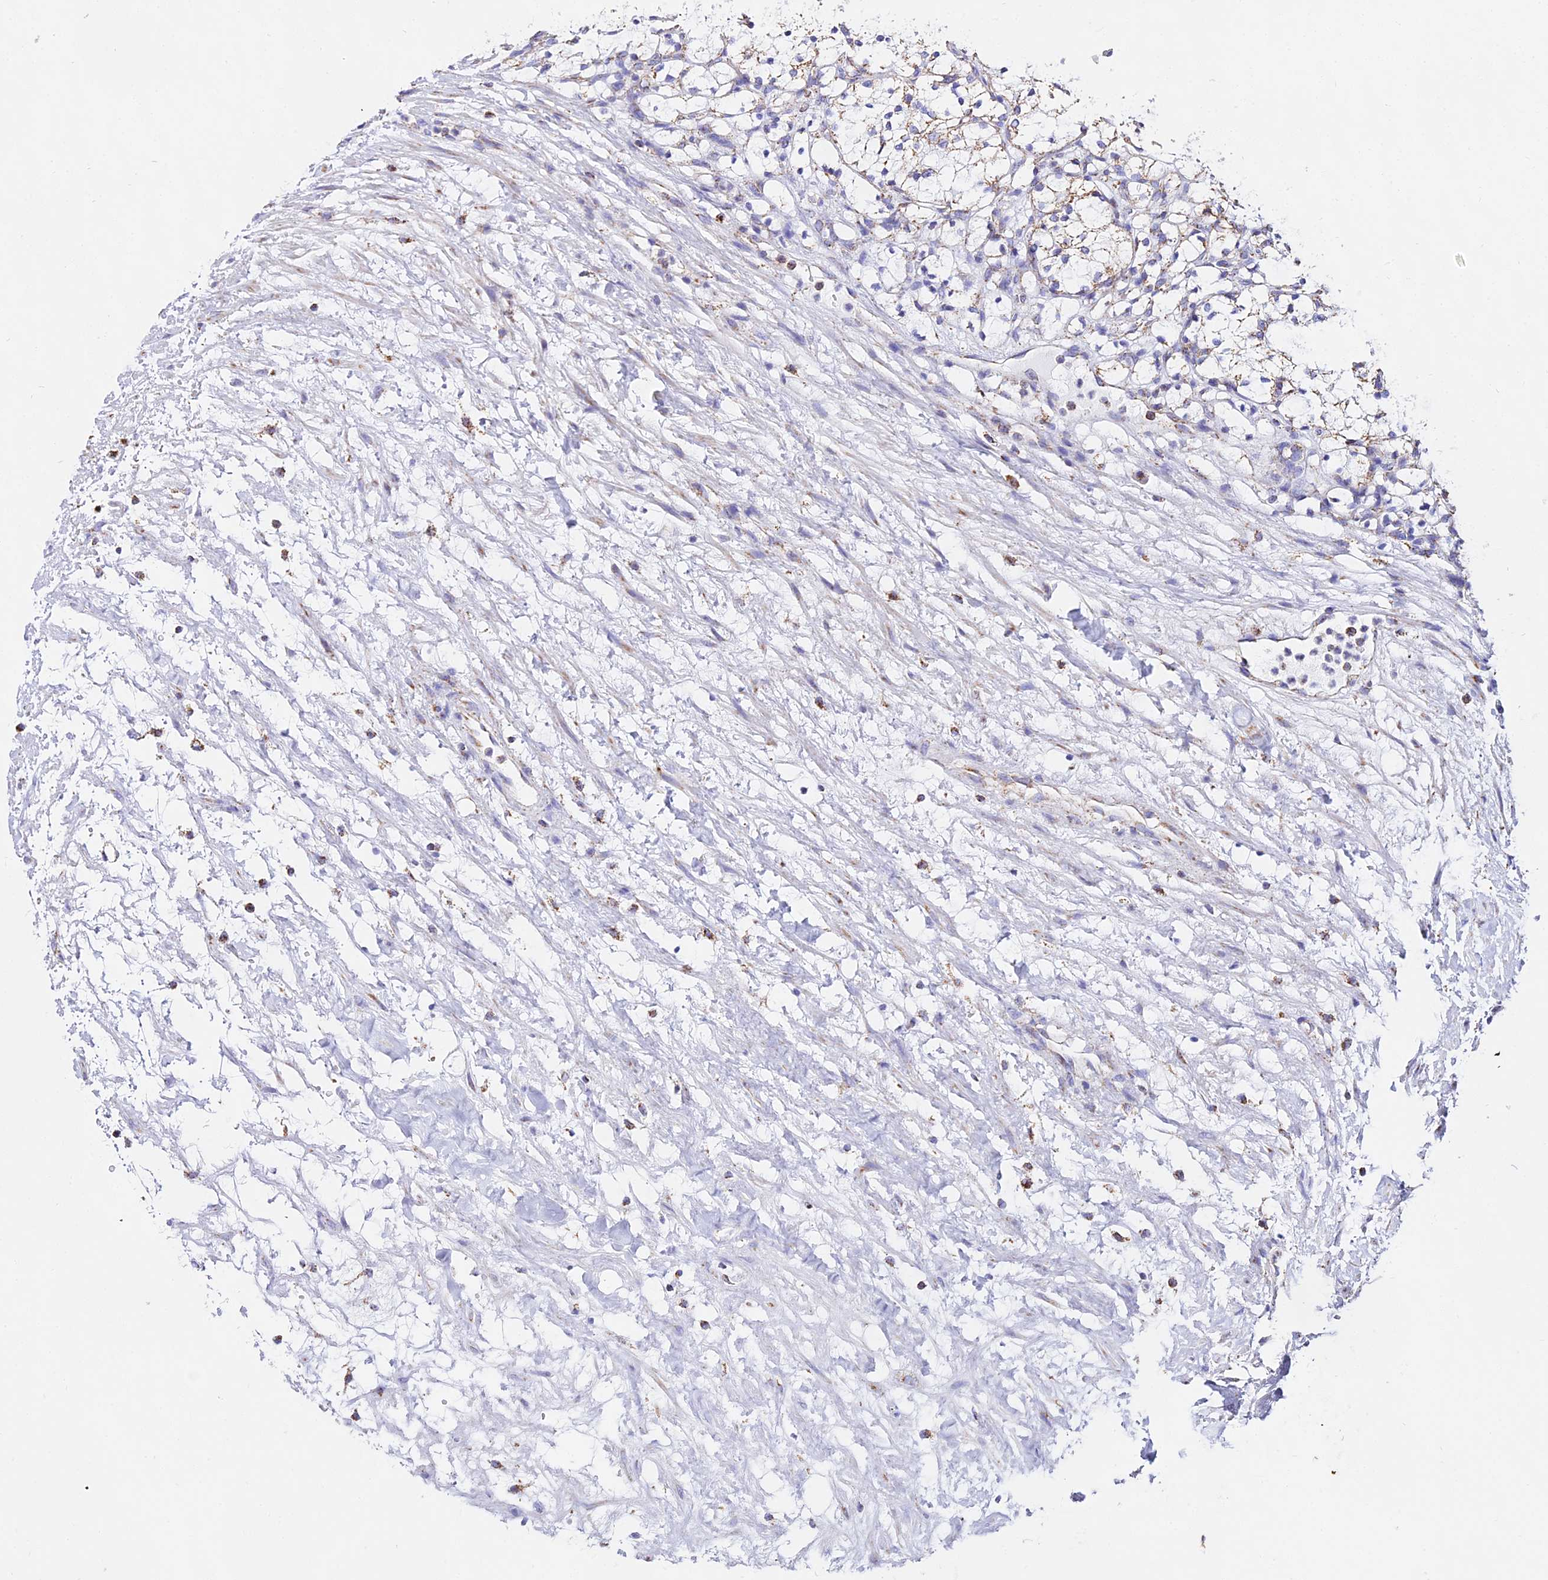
{"staining": {"intensity": "weak", "quantity": "<25%", "location": "cytoplasmic/membranous"}, "tissue": "renal cancer", "cell_type": "Tumor cells", "image_type": "cancer", "snomed": [{"axis": "morphology", "description": "Adenocarcinoma, NOS"}, {"axis": "topography", "description": "Kidney"}], "caption": "Immunohistochemical staining of human renal cancer (adenocarcinoma) demonstrates no significant staining in tumor cells. The staining is performed using DAB brown chromogen with nuclei counter-stained in using hematoxylin.", "gene": "ATP5PD", "patient": {"sex": "female", "age": 69}}